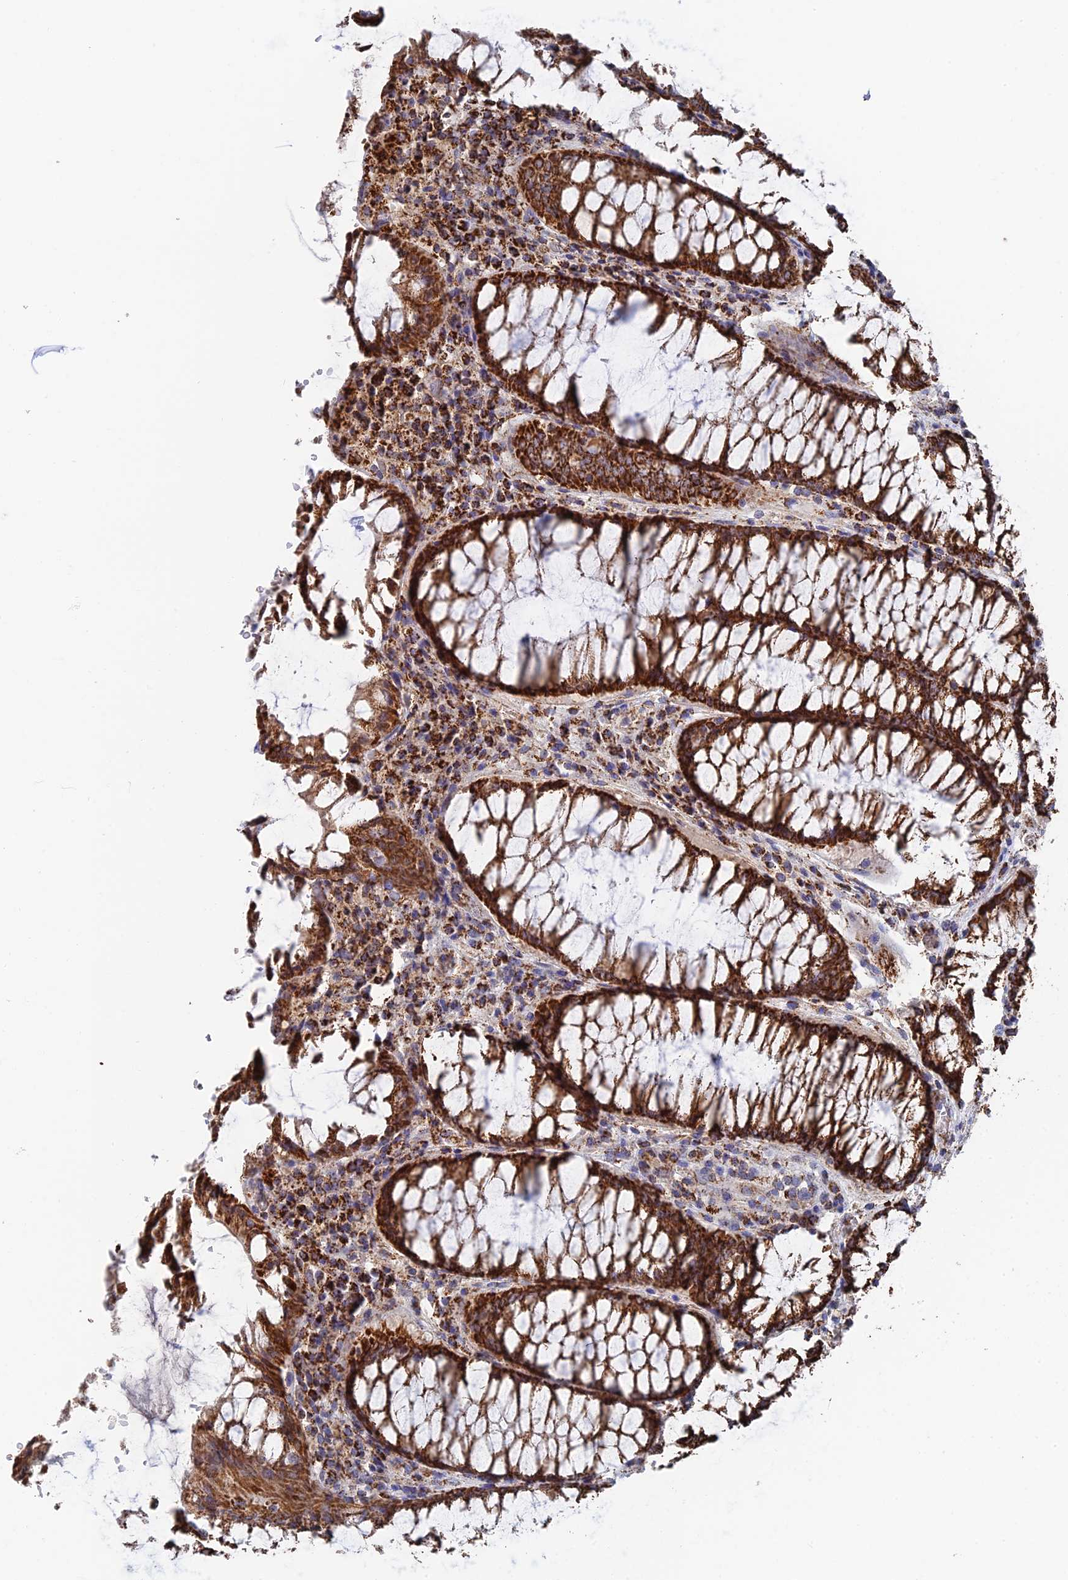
{"staining": {"intensity": "strong", "quantity": ">75%", "location": "cytoplasmic/membranous"}, "tissue": "rectum", "cell_type": "Glandular cells", "image_type": "normal", "snomed": [{"axis": "morphology", "description": "Normal tissue, NOS"}, {"axis": "topography", "description": "Rectum"}], "caption": "This histopathology image reveals normal rectum stained with immunohistochemistry (IHC) to label a protein in brown. The cytoplasmic/membranous of glandular cells show strong positivity for the protein. Nuclei are counter-stained blue.", "gene": "HAUS8", "patient": {"sex": "male", "age": 64}}